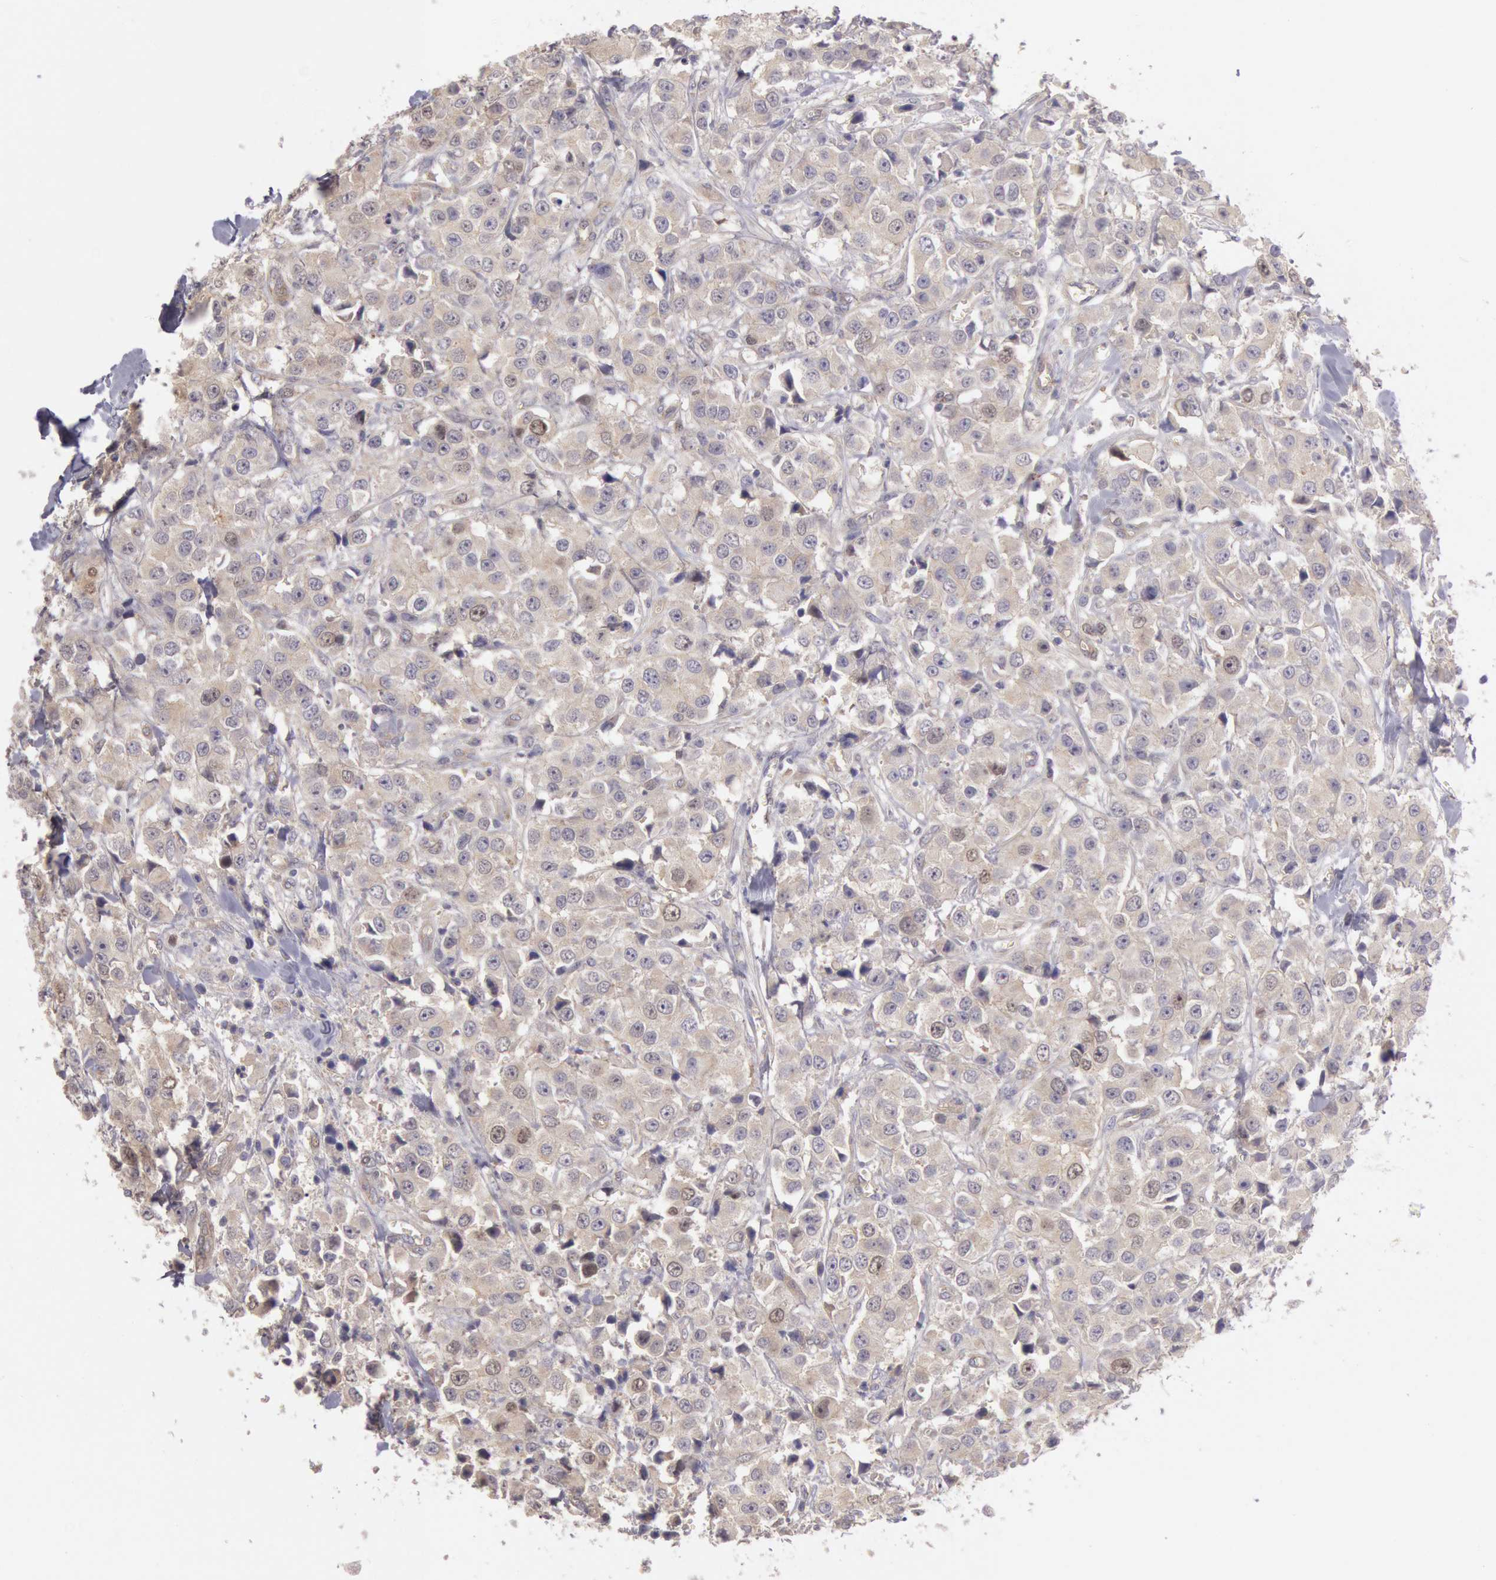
{"staining": {"intensity": "negative", "quantity": "none", "location": "none"}, "tissue": "breast cancer", "cell_type": "Tumor cells", "image_type": "cancer", "snomed": [{"axis": "morphology", "description": "Duct carcinoma"}, {"axis": "topography", "description": "Breast"}], "caption": "DAB immunohistochemical staining of human invasive ductal carcinoma (breast) demonstrates no significant positivity in tumor cells.", "gene": "AMOTL1", "patient": {"sex": "female", "age": 58}}